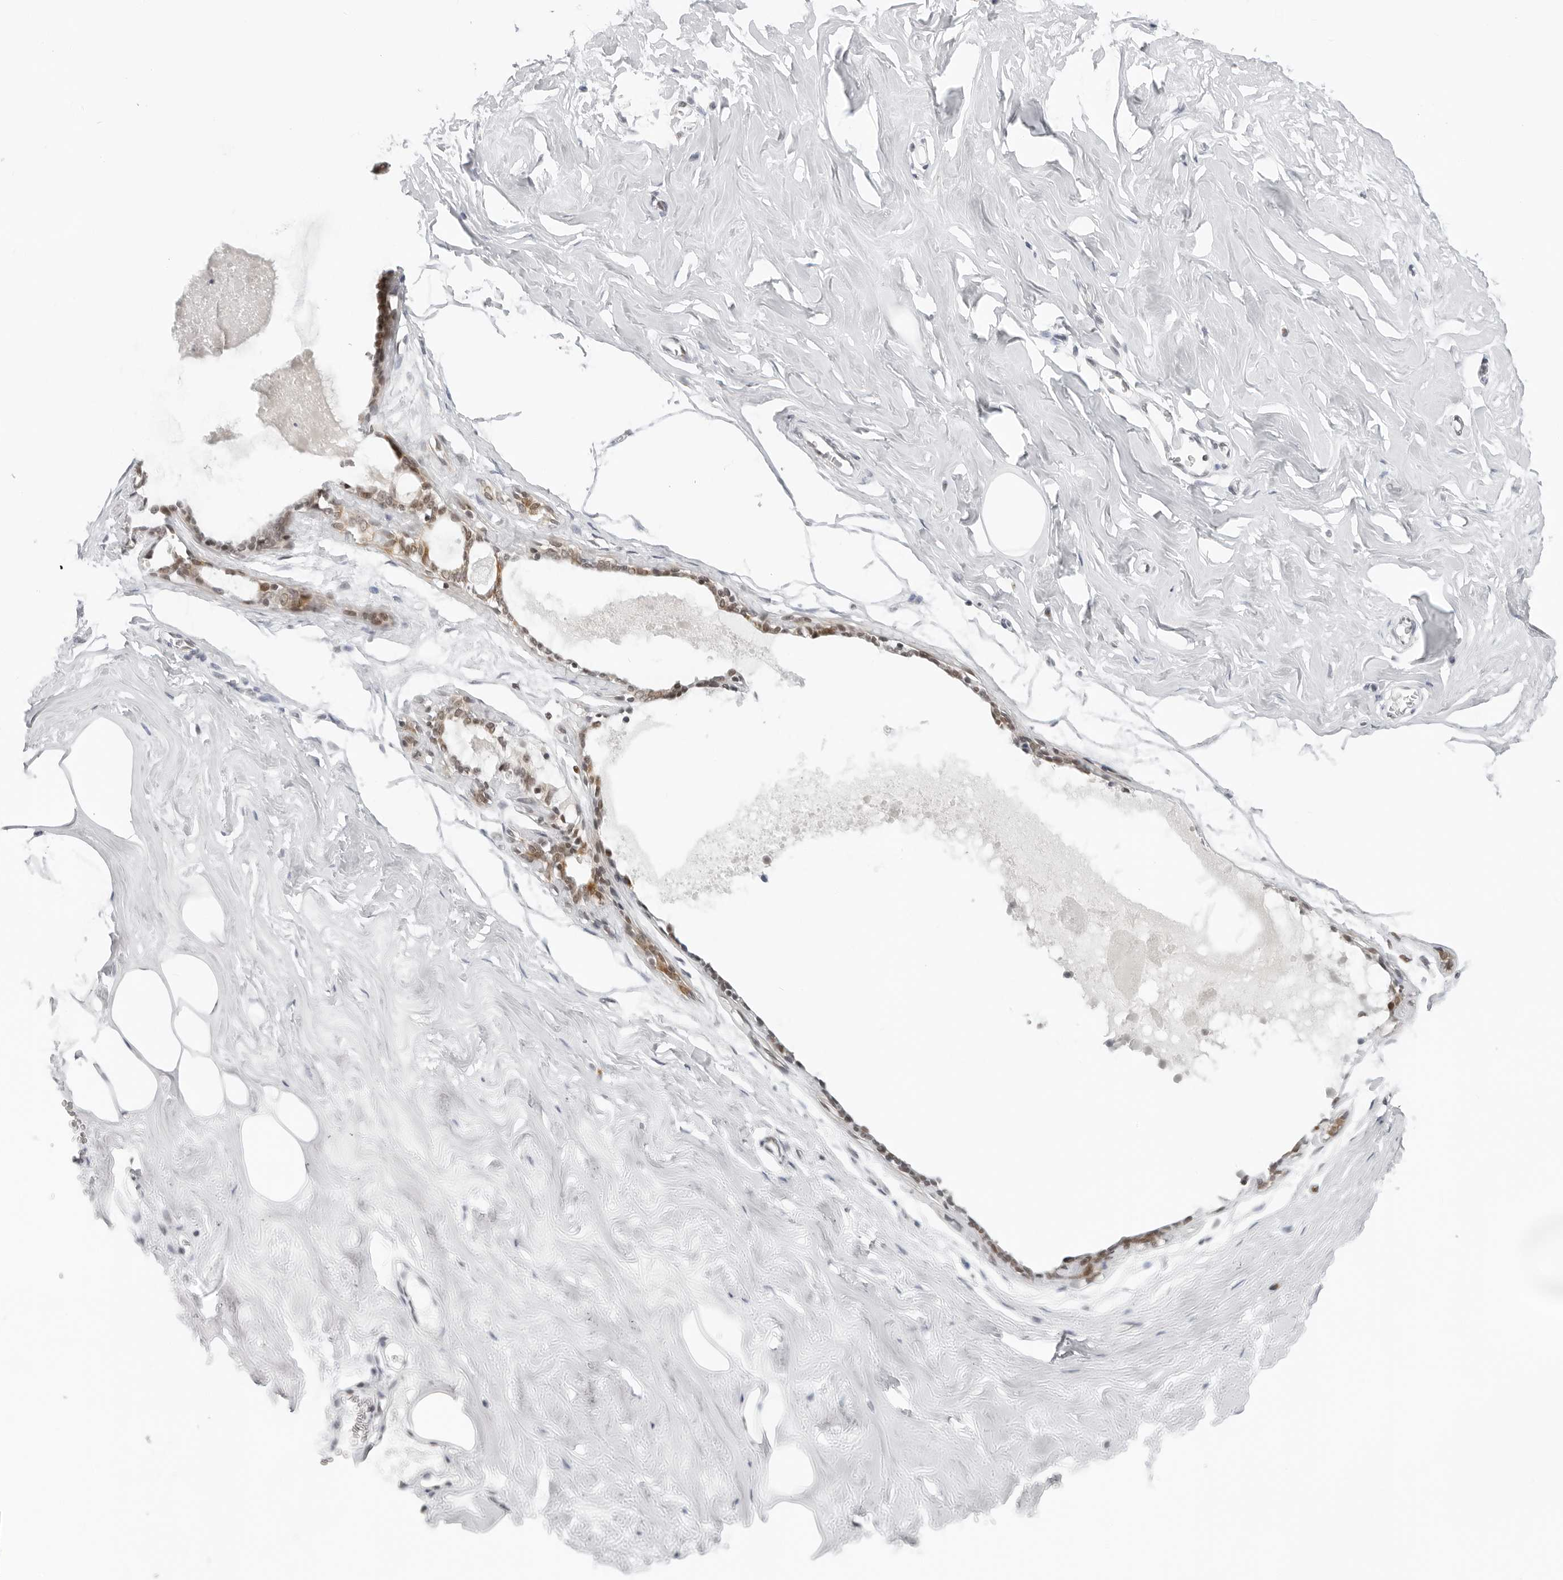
{"staining": {"intensity": "negative", "quantity": "none", "location": "none"}, "tissue": "adipose tissue", "cell_type": "Adipocytes", "image_type": "normal", "snomed": [{"axis": "morphology", "description": "Normal tissue, NOS"}, {"axis": "morphology", "description": "Fibrosis, NOS"}, {"axis": "topography", "description": "Breast"}, {"axis": "topography", "description": "Adipose tissue"}], "caption": "DAB immunohistochemical staining of normal adipose tissue reveals no significant staining in adipocytes. Nuclei are stained in blue.", "gene": "TOX4", "patient": {"sex": "female", "age": 39}}